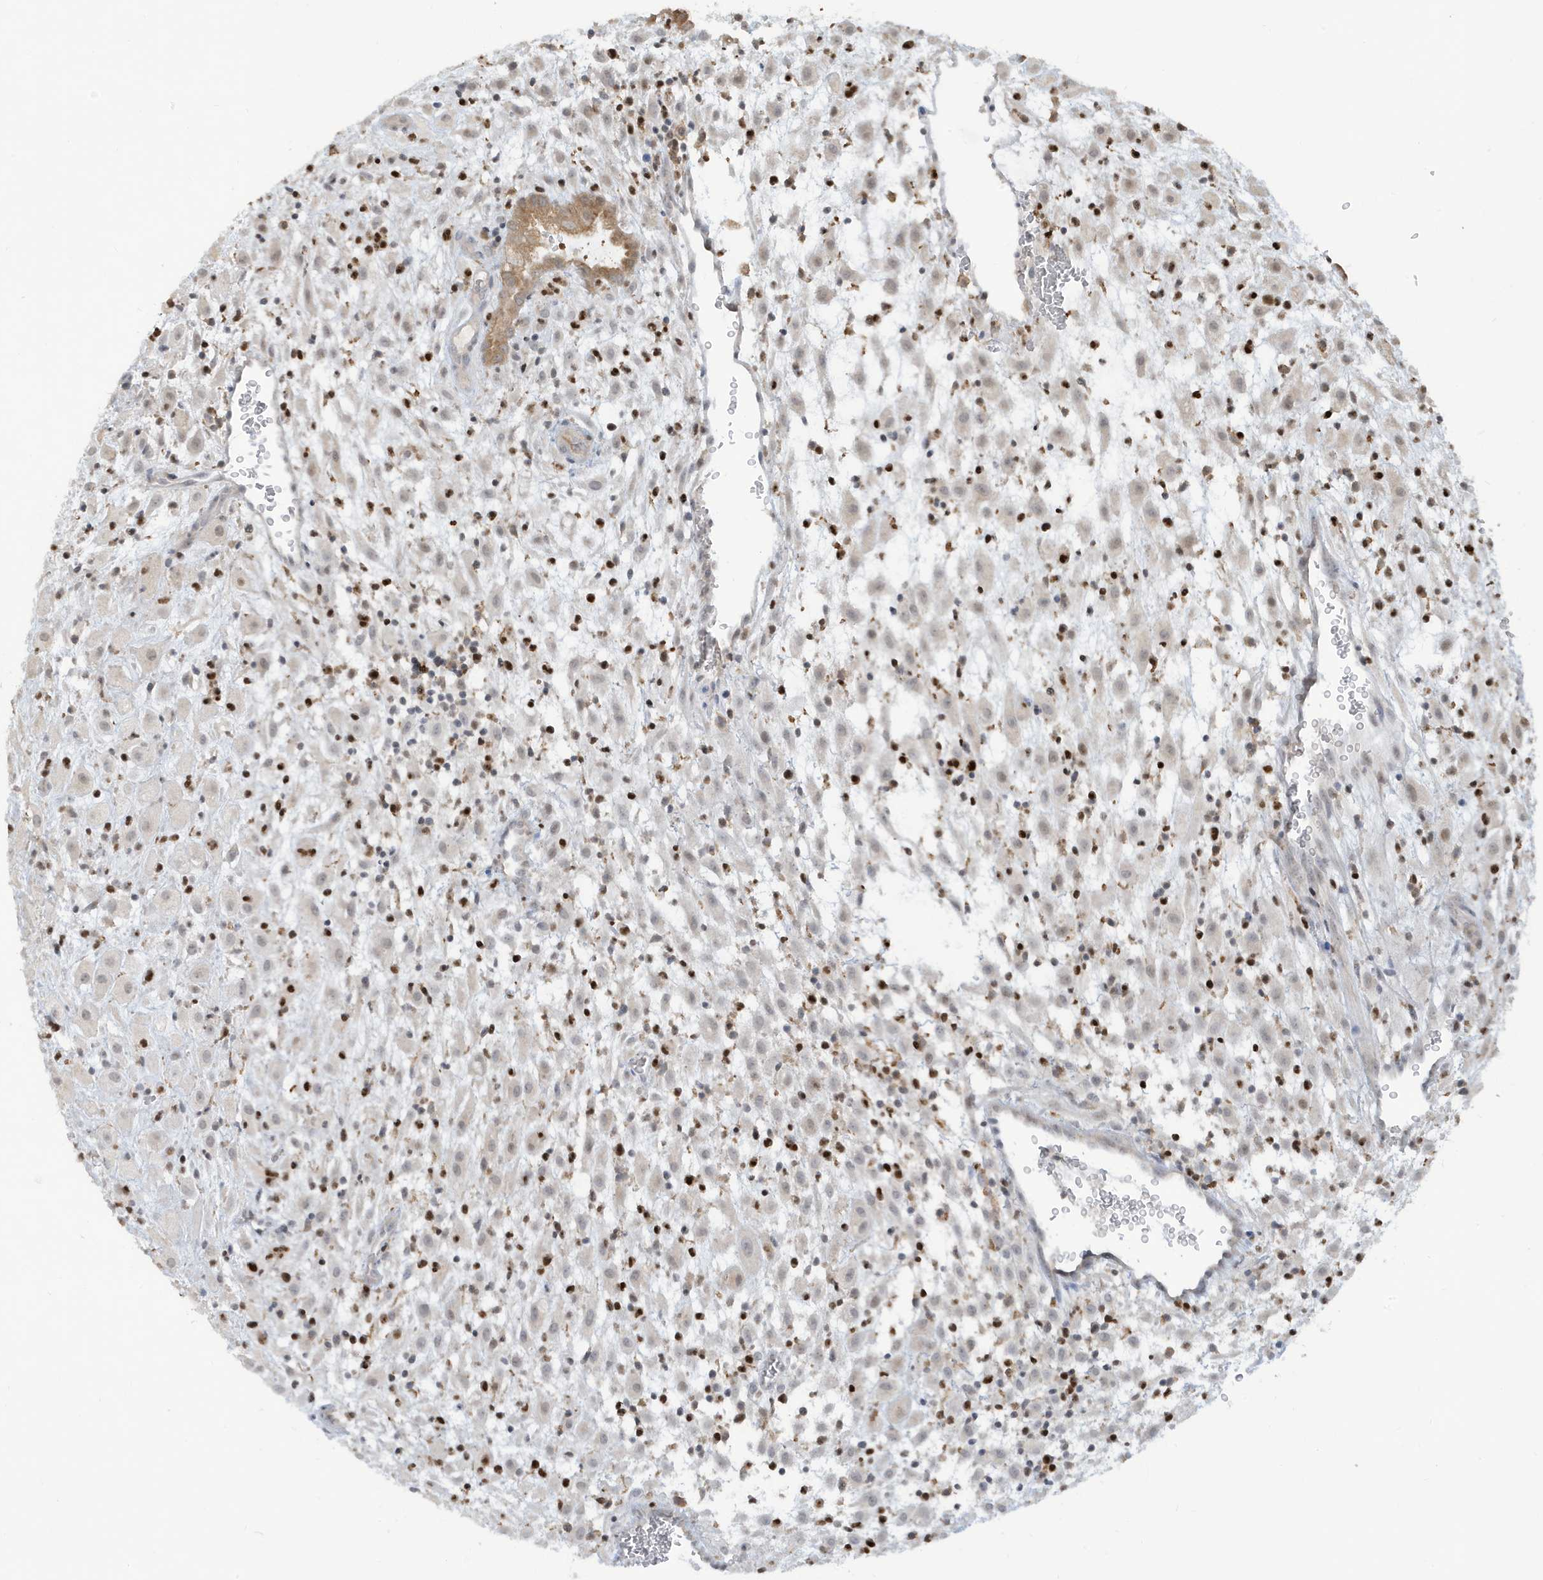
{"staining": {"intensity": "moderate", "quantity": "<25%", "location": "cytoplasmic/membranous,nuclear"}, "tissue": "placenta", "cell_type": "Trophoblastic cells", "image_type": "normal", "snomed": [{"axis": "morphology", "description": "Normal tissue, NOS"}, {"axis": "topography", "description": "Placenta"}], "caption": "An immunohistochemistry histopathology image of unremarkable tissue is shown. Protein staining in brown labels moderate cytoplasmic/membranous,nuclear positivity in placenta within trophoblastic cells.", "gene": "PRRT3", "patient": {"sex": "female", "age": 35}}